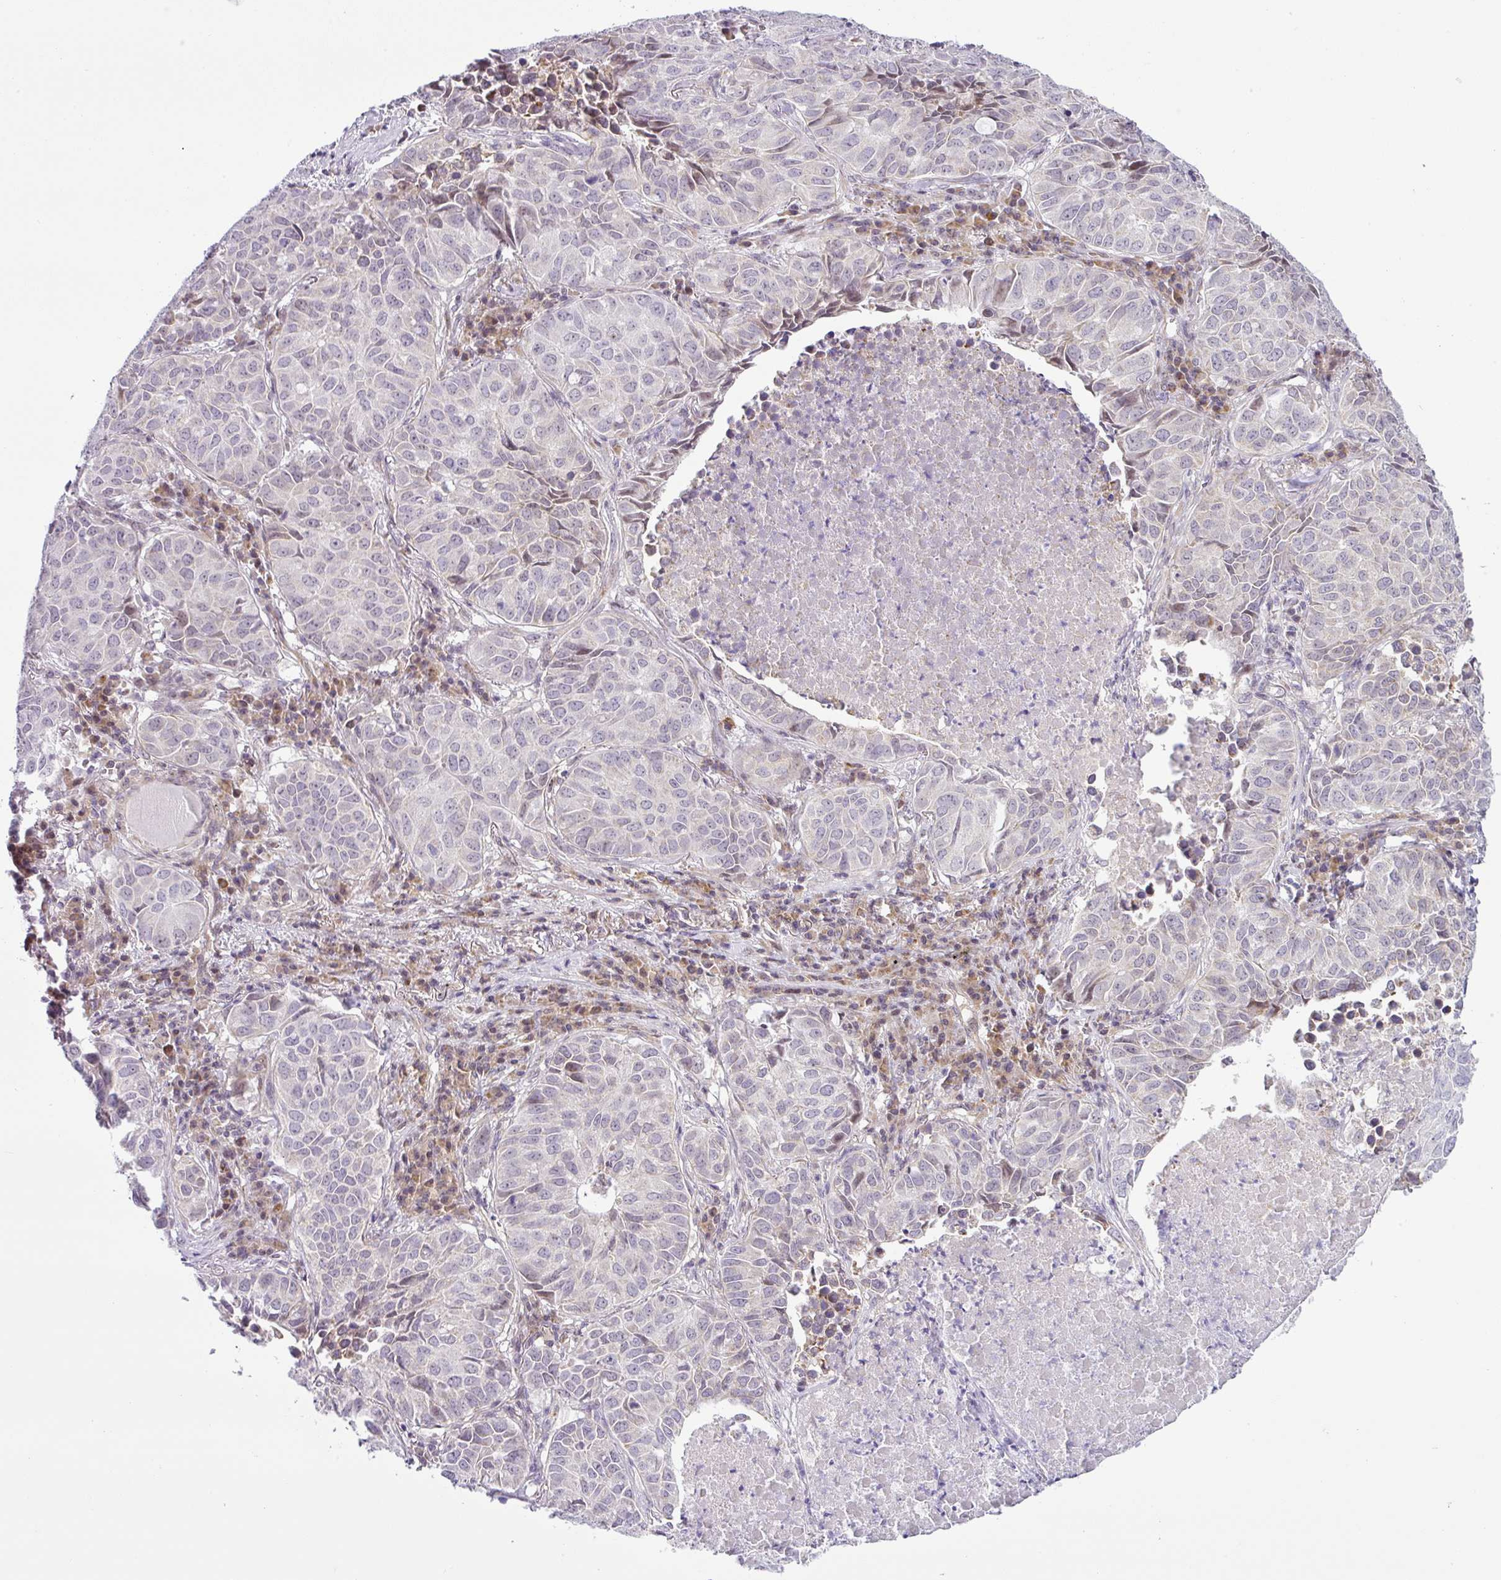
{"staining": {"intensity": "negative", "quantity": "none", "location": "none"}, "tissue": "lung cancer", "cell_type": "Tumor cells", "image_type": "cancer", "snomed": [{"axis": "morphology", "description": "Adenocarcinoma, NOS"}, {"axis": "topography", "description": "Lung"}], "caption": "DAB immunohistochemical staining of lung cancer (adenocarcinoma) exhibits no significant staining in tumor cells.", "gene": "NDUFB2", "patient": {"sex": "female", "age": 50}}